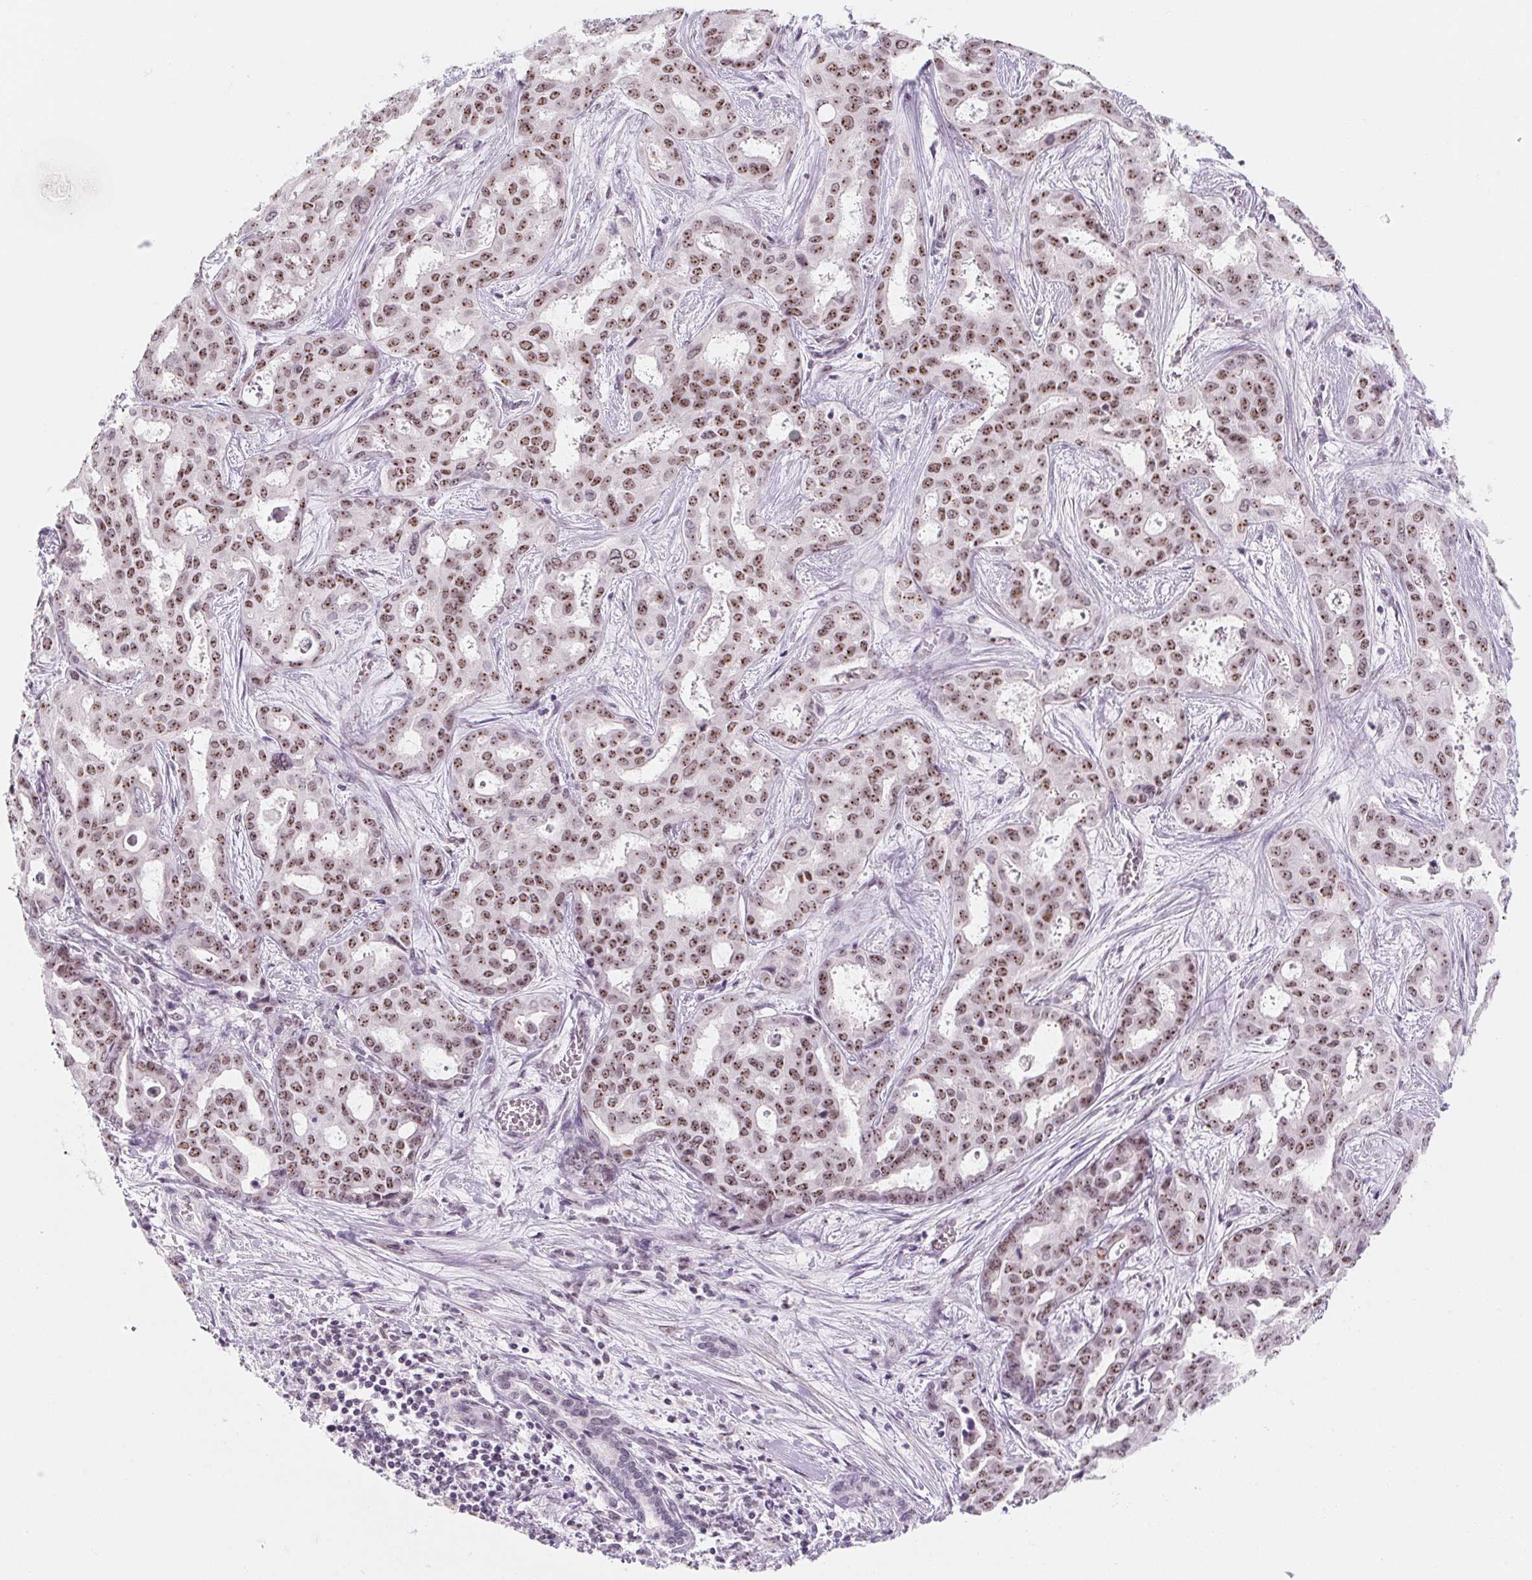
{"staining": {"intensity": "moderate", "quantity": ">75%", "location": "nuclear"}, "tissue": "liver cancer", "cell_type": "Tumor cells", "image_type": "cancer", "snomed": [{"axis": "morphology", "description": "Cholangiocarcinoma"}, {"axis": "topography", "description": "Liver"}], "caption": "A medium amount of moderate nuclear staining is present in approximately >75% of tumor cells in liver cancer tissue.", "gene": "ZIC4", "patient": {"sex": "female", "age": 64}}